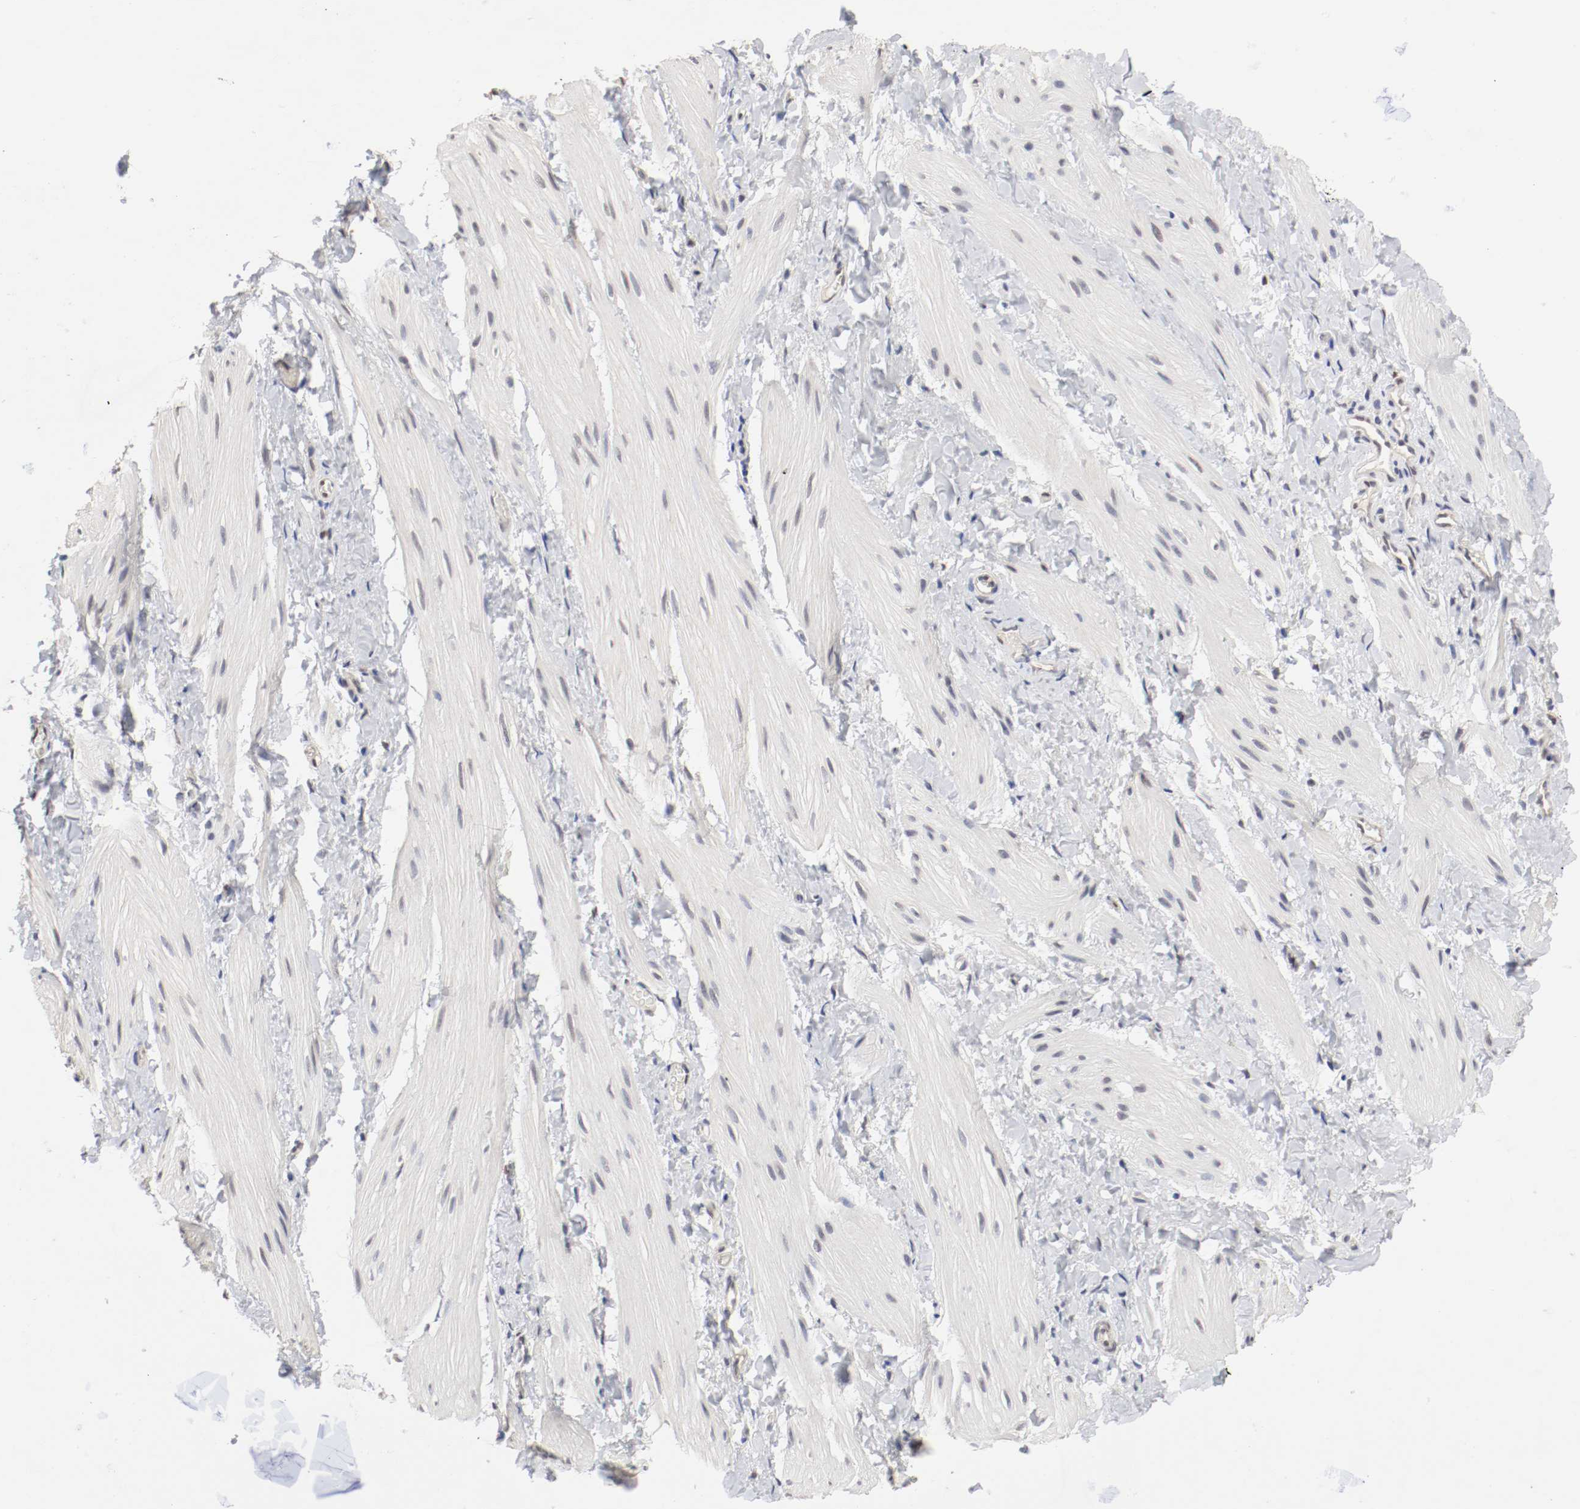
{"staining": {"intensity": "negative", "quantity": "none", "location": "none"}, "tissue": "smooth muscle", "cell_type": "Smooth muscle cells", "image_type": "normal", "snomed": [{"axis": "morphology", "description": "Normal tissue, NOS"}, {"axis": "topography", "description": "Smooth muscle"}], "caption": "The image exhibits no significant staining in smooth muscle cells of smooth muscle.", "gene": "FOSL2", "patient": {"sex": "male", "age": 16}}